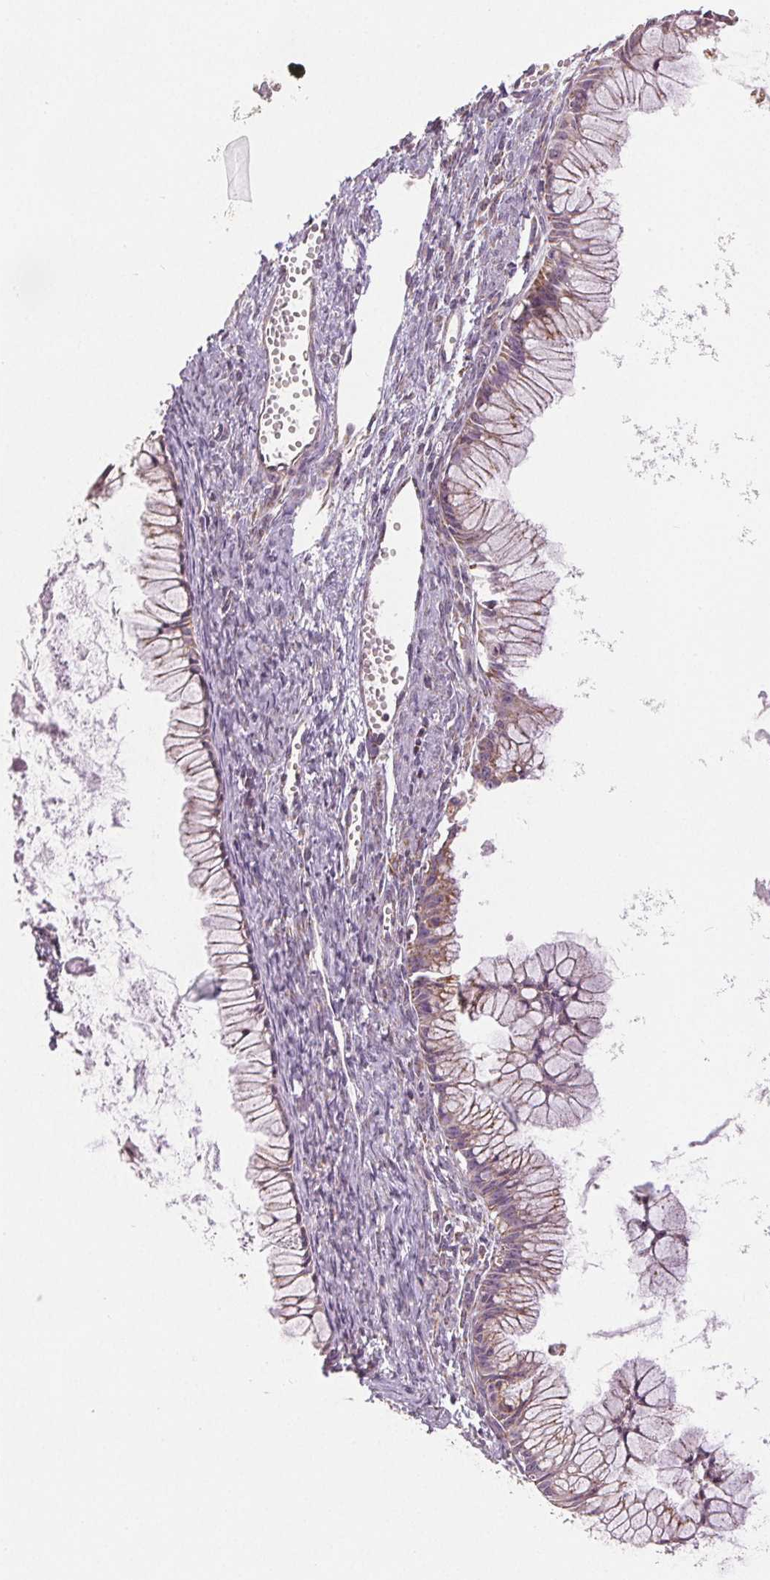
{"staining": {"intensity": "weak", "quantity": "25%-75%", "location": "cytoplasmic/membranous"}, "tissue": "ovarian cancer", "cell_type": "Tumor cells", "image_type": "cancer", "snomed": [{"axis": "morphology", "description": "Cystadenocarcinoma, mucinous, NOS"}, {"axis": "topography", "description": "Ovary"}], "caption": "Approximately 25%-75% of tumor cells in ovarian cancer exhibit weak cytoplasmic/membranous protein staining as visualized by brown immunohistochemical staining.", "gene": "SDHB", "patient": {"sex": "female", "age": 41}}